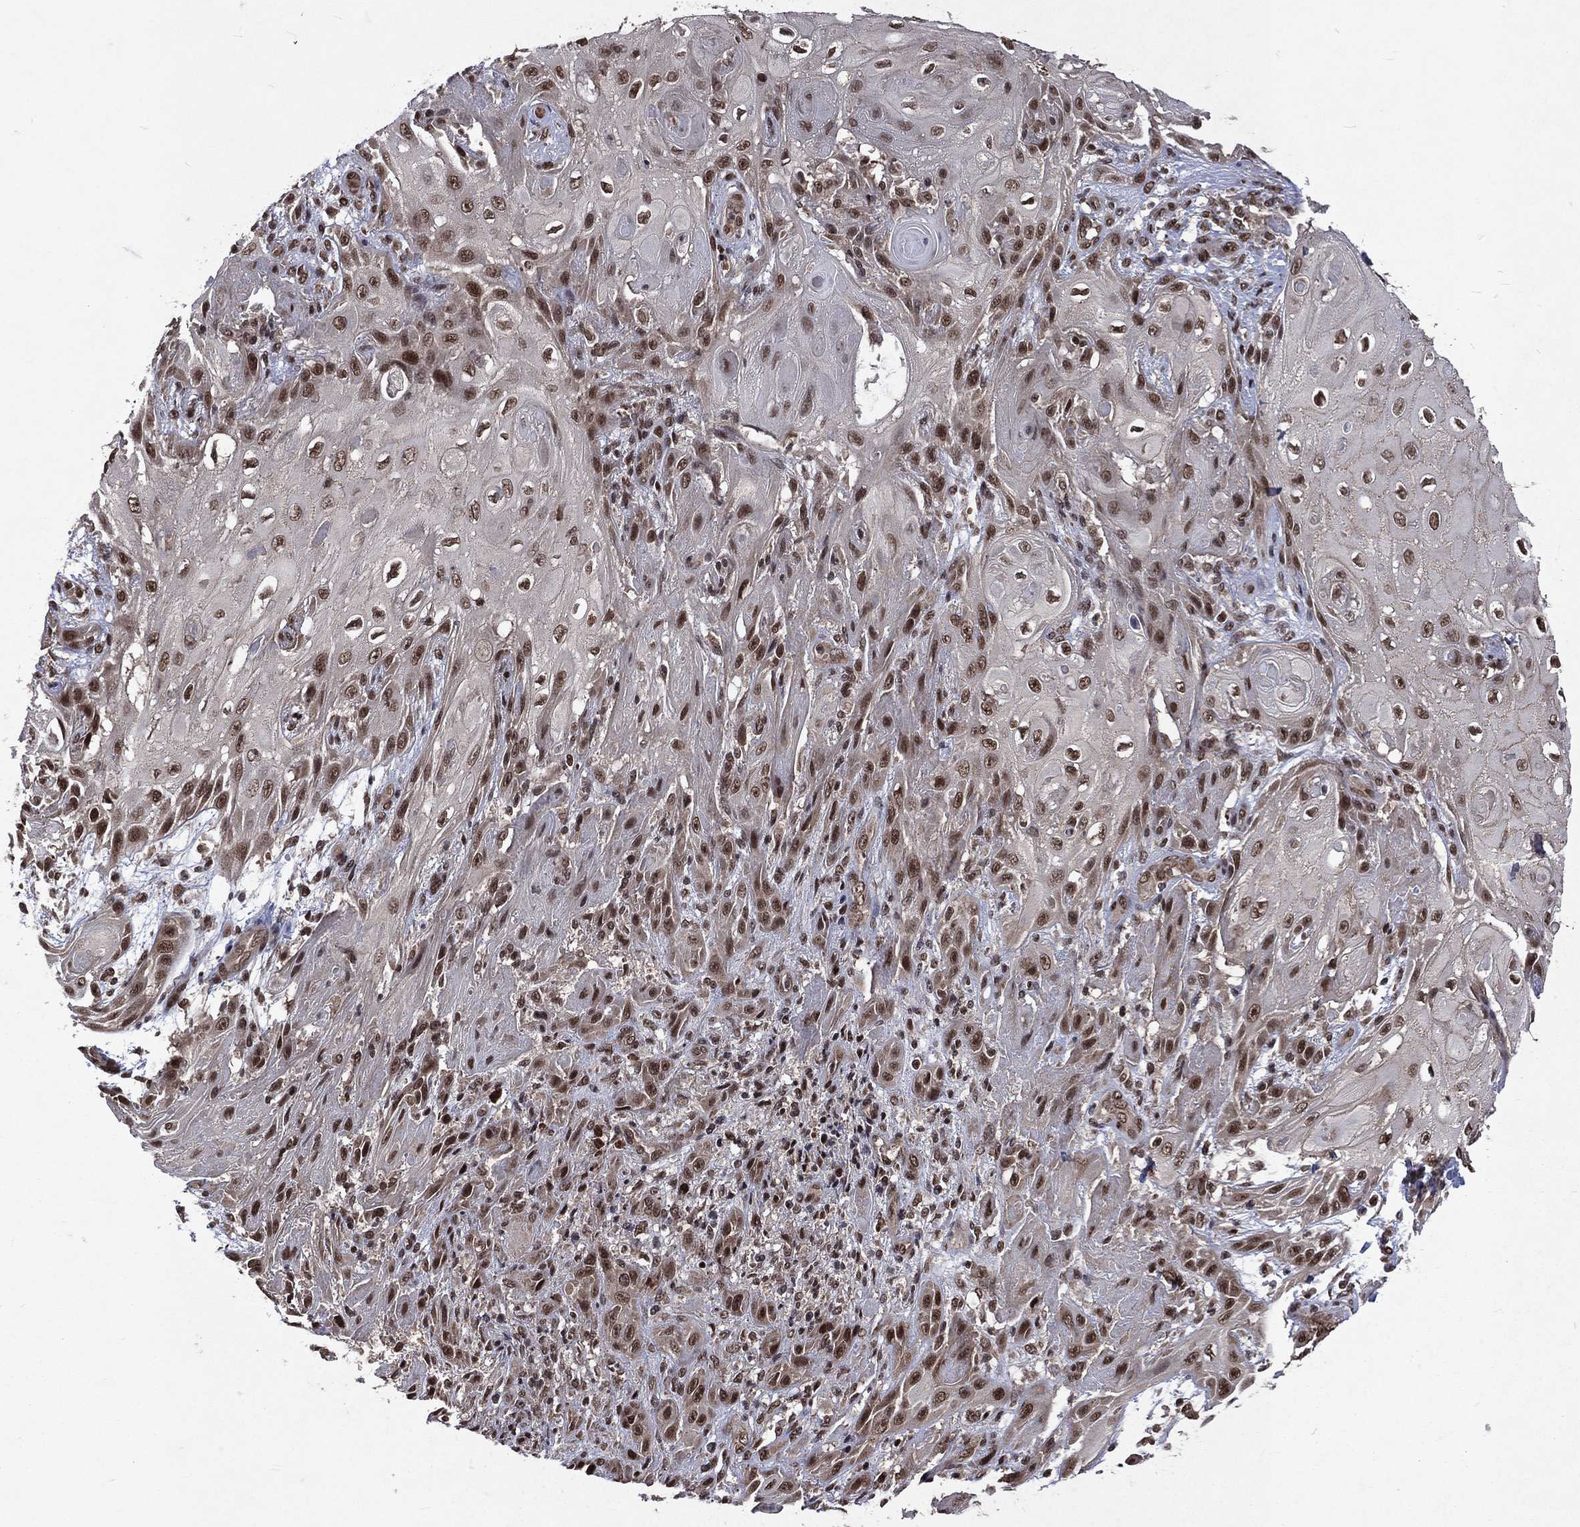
{"staining": {"intensity": "moderate", "quantity": "25%-75%", "location": "nuclear"}, "tissue": "skin cancer", "cell_type": "Tumor cells", "image_type": "cancer", "snomed": [{"axis": "morphology", "description": "Squamous cell carcinoma, NOS"}, {"axis": "topography", "description": "Skin"}], "caption": "The immunohistochemical stain labels moderate nuclear staining in tumor cells of skin cancer tissue. The staining was performed using DAB, with brown indicating positive protein expression. Nuclei are stained blue with hematoxylin.", "gene": "DMAP1", "patient": {"sex": "male", "age": 62}}